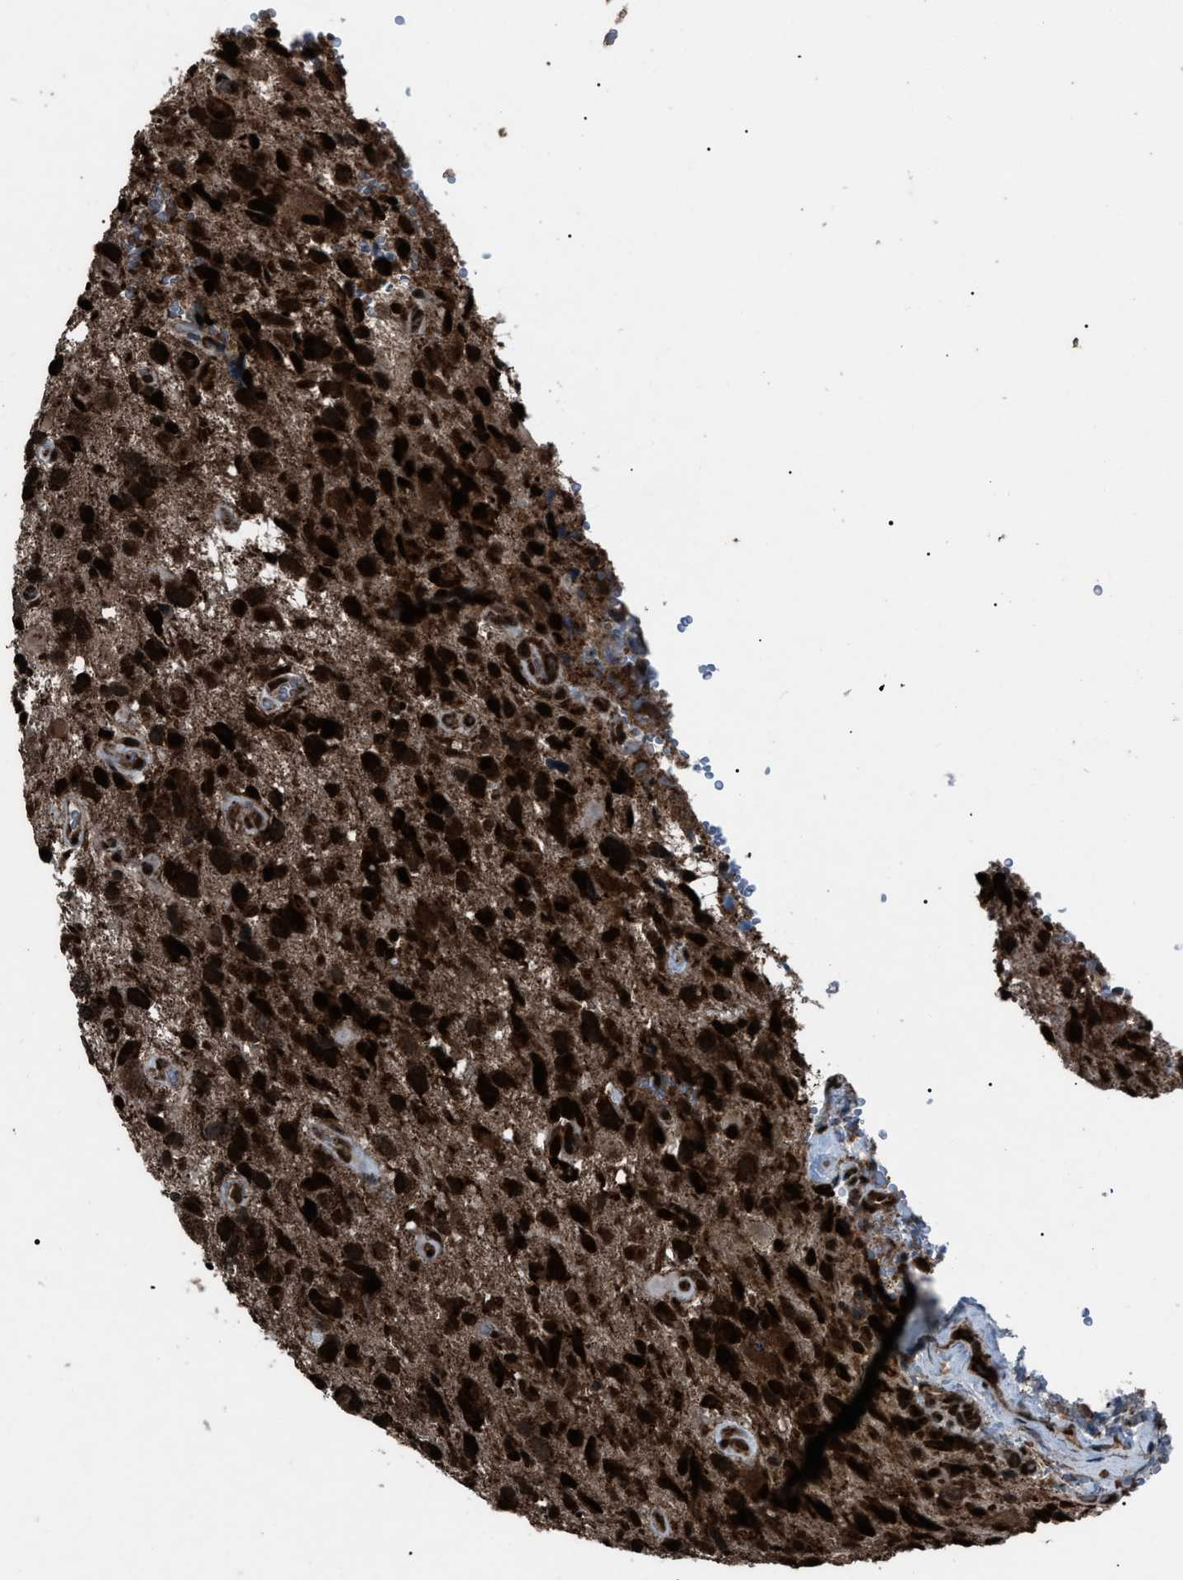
{"staining": {"intensity": "strong", "quantity": ">75%", "location": "cytoplasmic/membranous,nuclear"}, "tissue": "glioma", "cell_type": "Tumor cells", "image_type": "cancer", "snomed": [{"axis": "morphology", "description": "Glioma, malignant, High grade"}, {"axis": "topography", "description": "Brain"}], "caption": "There is high levels of strong cytoplasmic/membranous and nuclear expression in tumor cells of glioma, as demonstrated by immunohistochemical staining (brown color).", "gene": "ZFAND2A", "patient": {"sex": "male", "age": 33}}